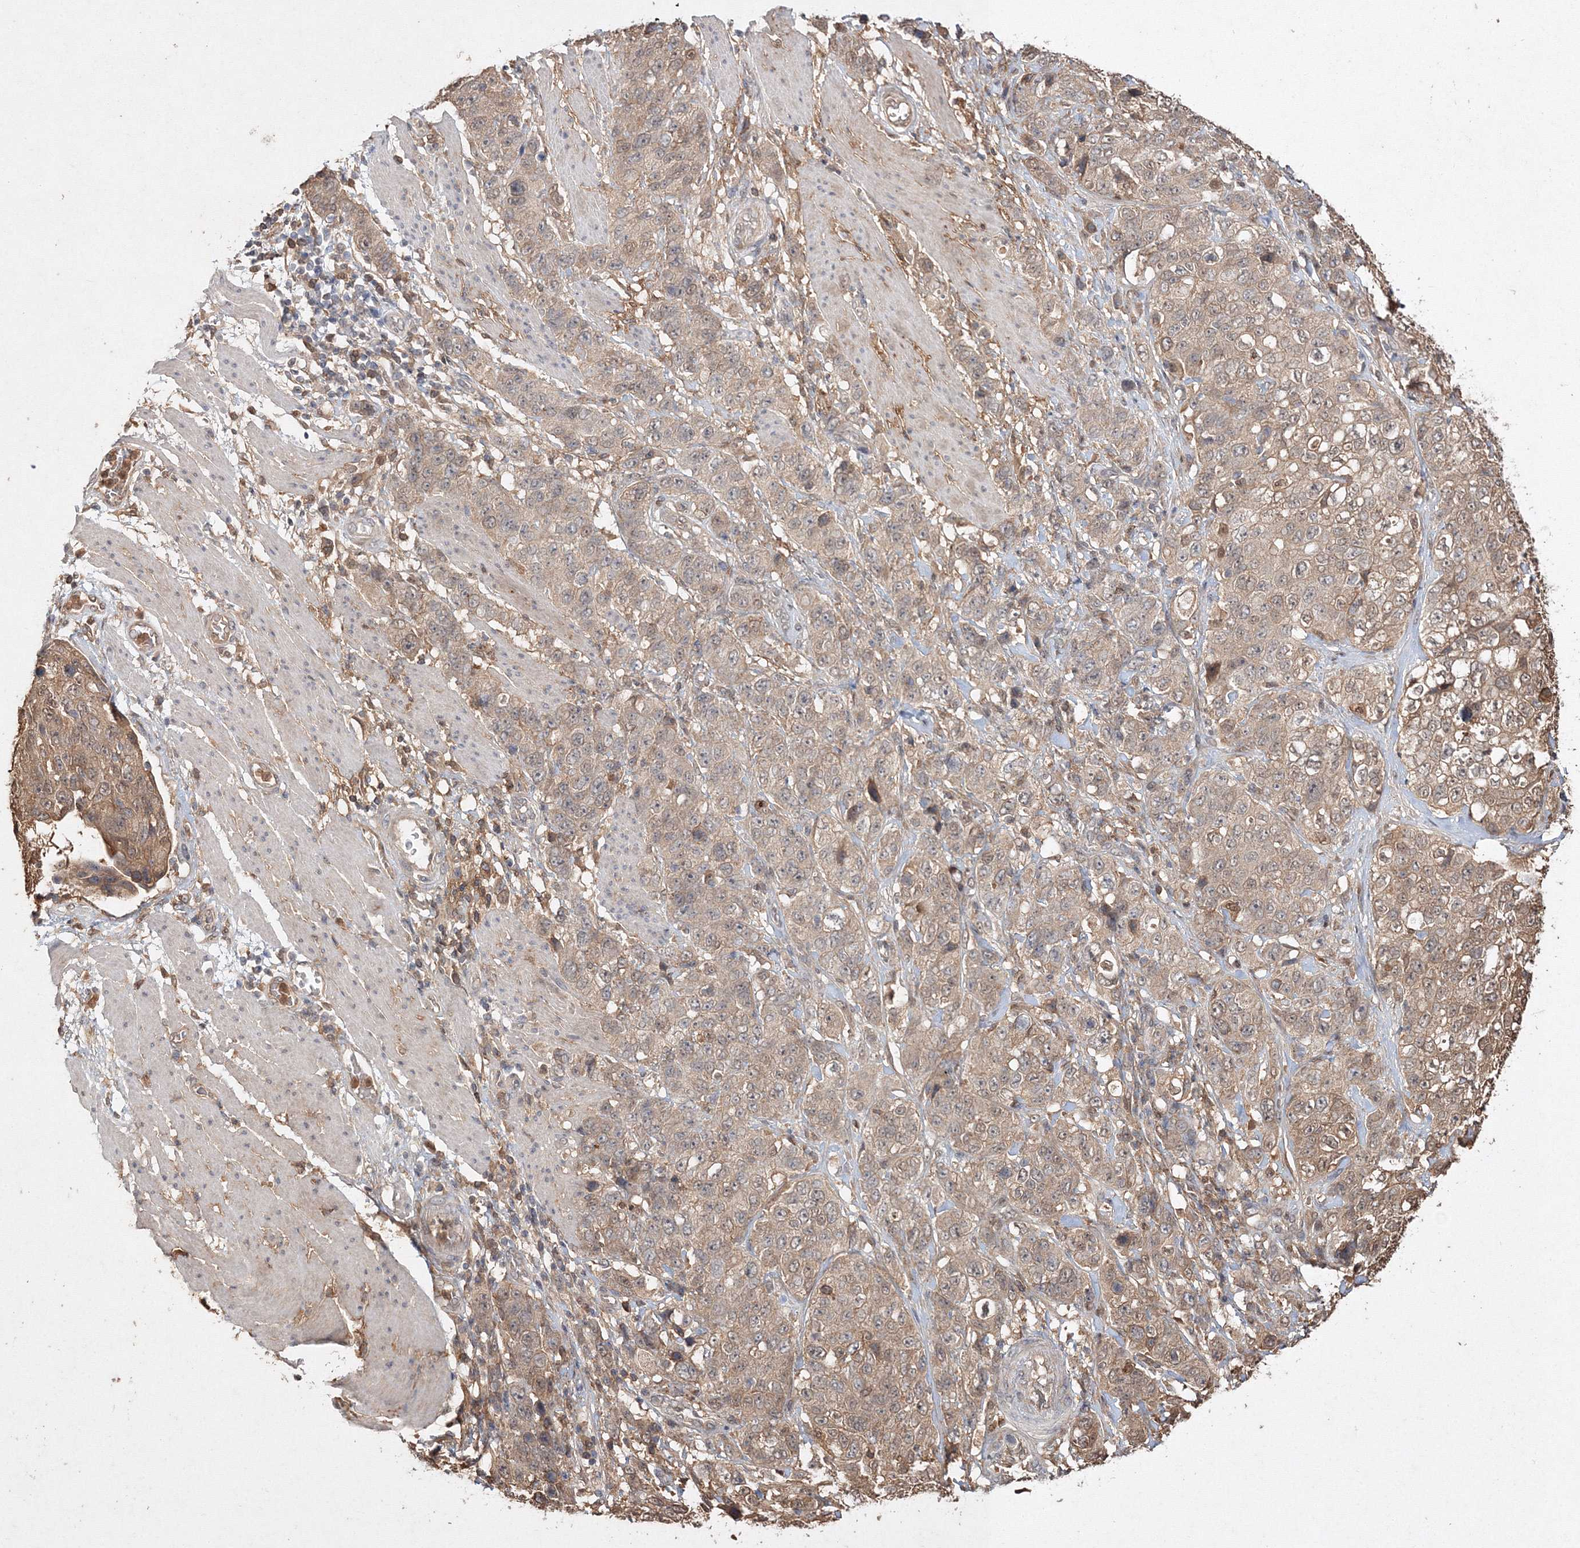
{"staining": {"intensity": "weak", "quantity": ">75%", "location": "cytoplasmic/membranous"}, "tissue": "stomach cancer", "cell_type": "Tumor cells", "image_type": "cancer", "snomed": [{"axis": "morphology", "description": "Adenocarcinoma, NOS"}, {"axis": "topography", "description": "Stomach"}], "caption": "Immunohistochemical staining of human stomach cancer exhibits weak cytoplasmic/membranous protein positivity in approximately >75% of tumor cells.", "gene": "S100A11", "patient": {"sex": "male", "age": 48}}